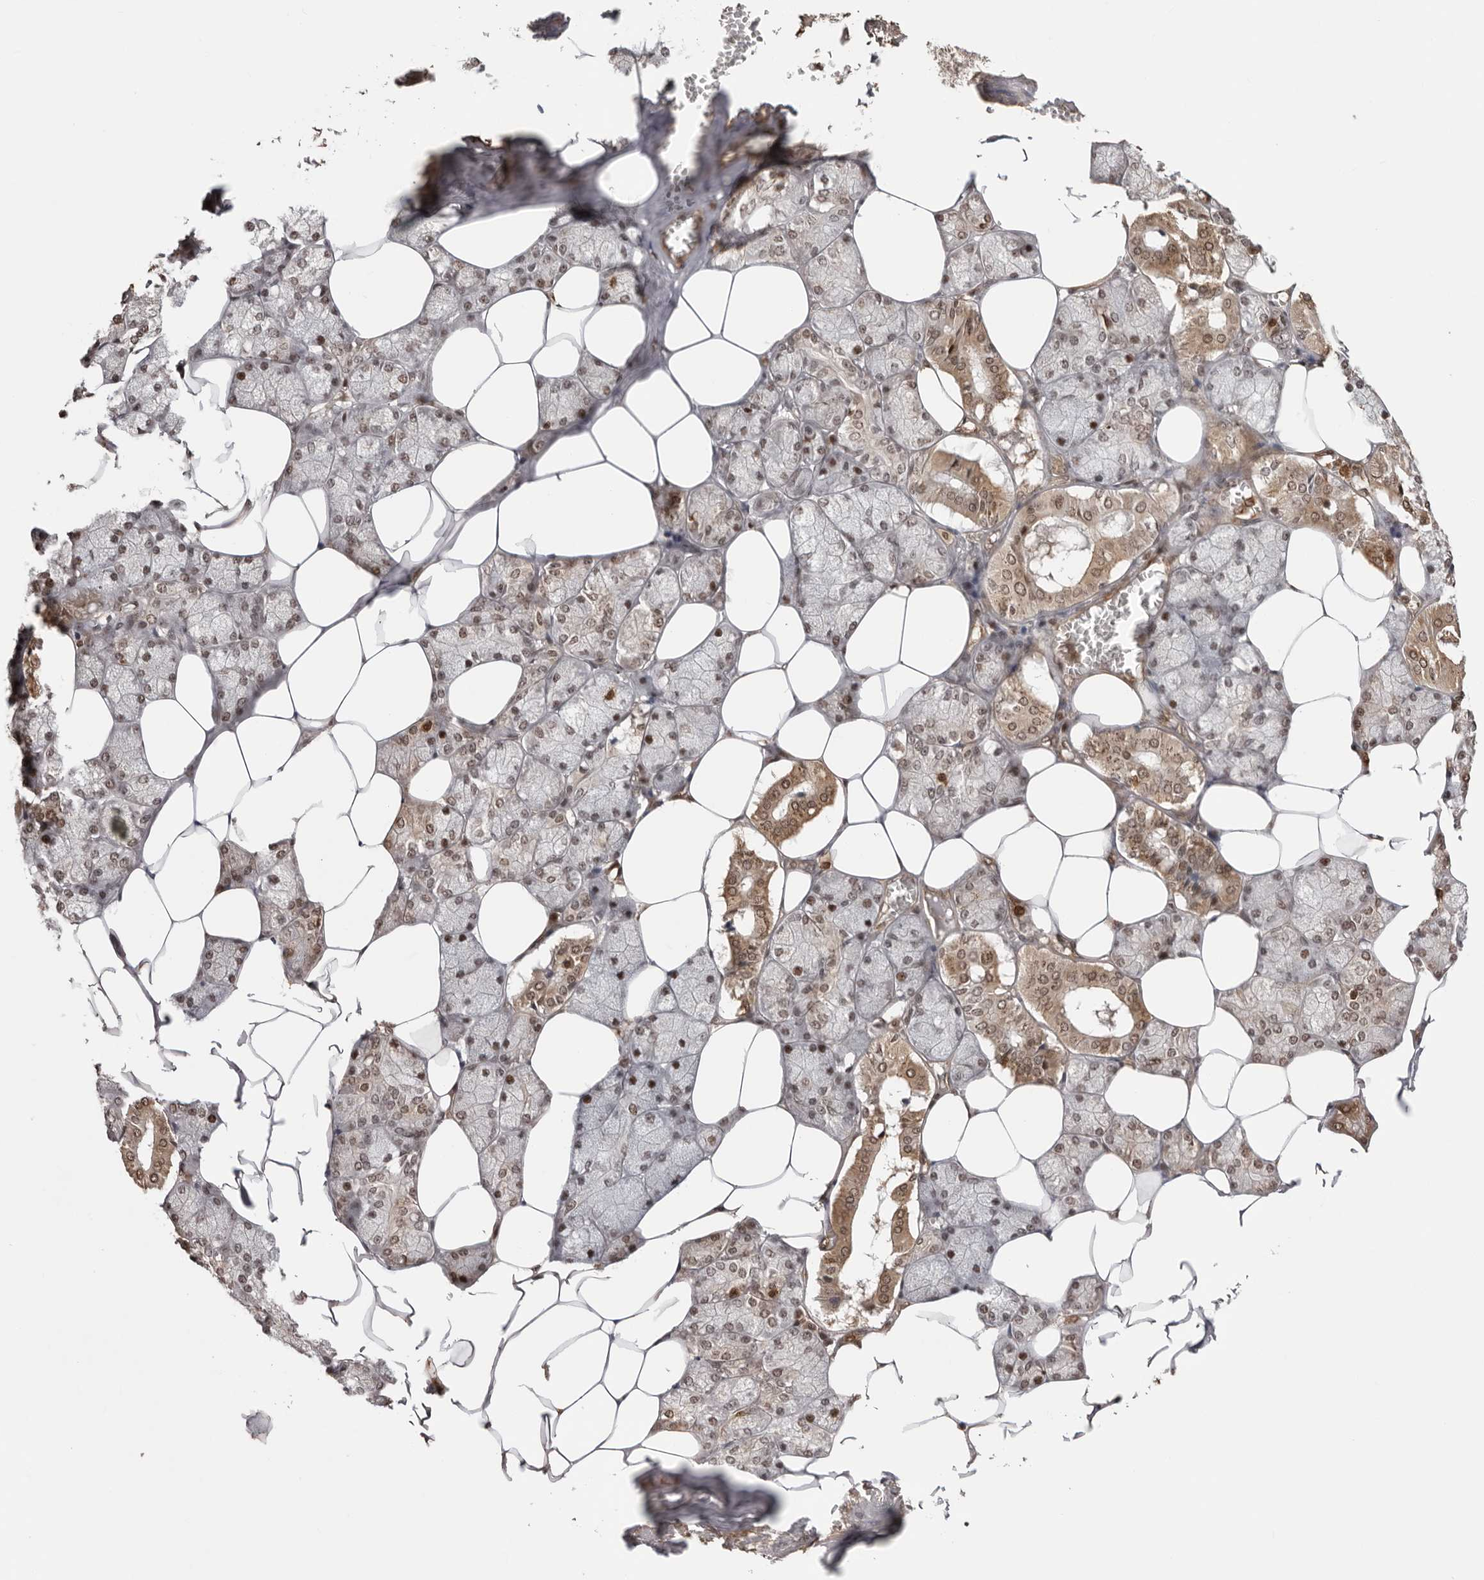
{"staining": {"intensity": "moderate", "quantity": ">75%", "location": "cytoplasmic/membranous,nuclear"}, "tissue": "salivary gland", "cell_type": "Glandular cells", "image_type": "normal", "snomed": [{"axis": "morphology", "description": "Normal tissue, NOS"}, {"axis": "topography", "description": "Salivary gland"}], "caption": "Immunohistochemistry micrograph of benign salivary gland: salivary gland stained using immunohistochemistry exhibits medium levels of moderate protein expression localized specifically in the cytoplasmic/membranous,nuclear of glandular cells, appearing as a cytoplasmic/membranous,nuclear brown color.", "gene": "SDE2", "patient": {"sex": "male", "age": 62}}